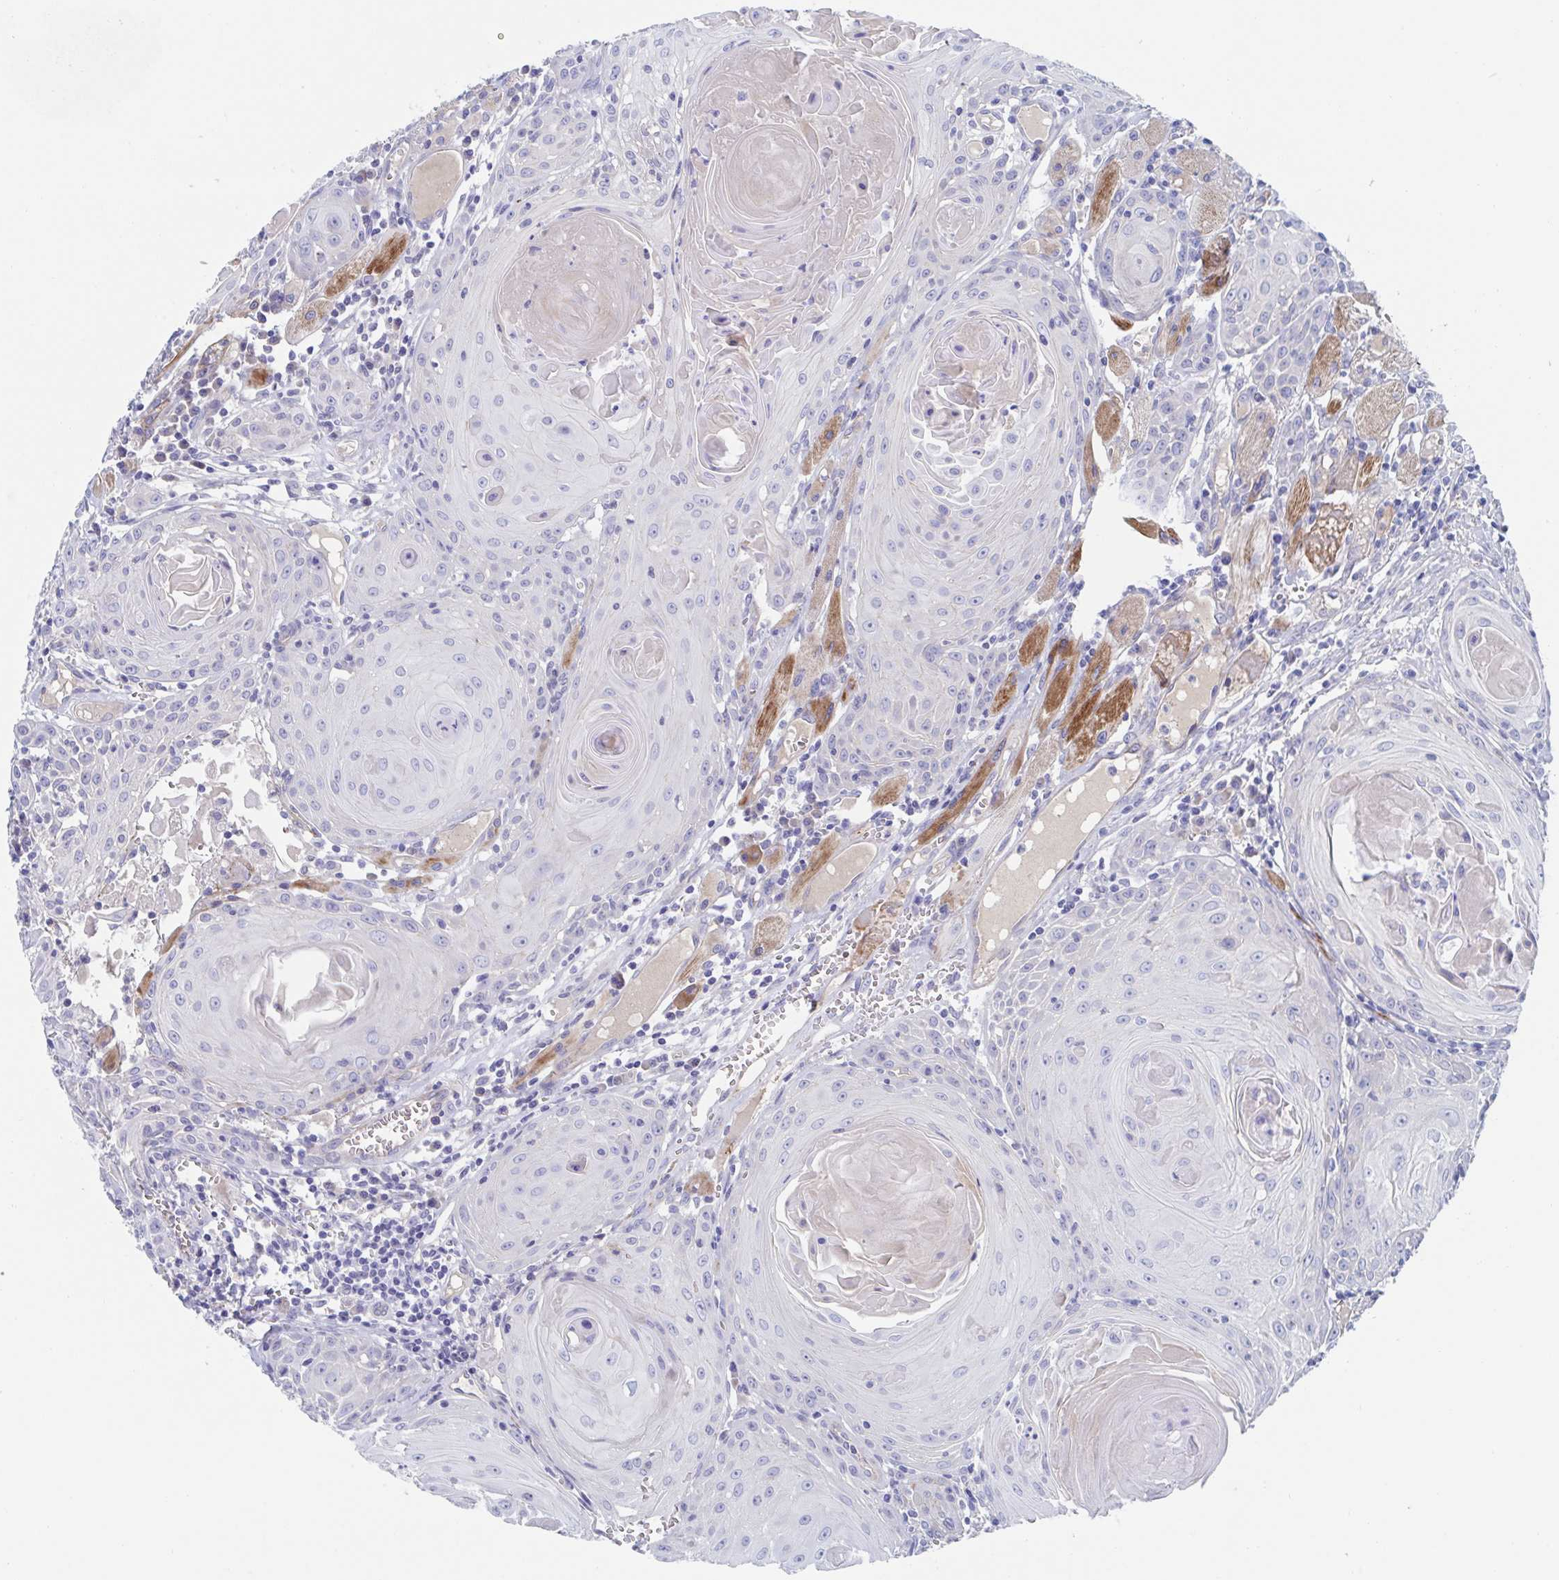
{"staining": {"intensity": "negative", "quantity": "none", "location": "none"}, "tissue": "head and neck cancer", "cell_type": "Tumor cells", "image_type": "cancer", "snomed": [{"axis": "morphology", "description": "Squamous cell carcinoma, NOS"}, {"axis": "topography", "description": "Head-Neck"}], "caption": "Photomicrograph shows no protein expression in tumor cells of head and neck cancer (squamous cell carcinoma) tissue.", "gene": "CDH2", "patient": {"sex": "female", "age": 80}}